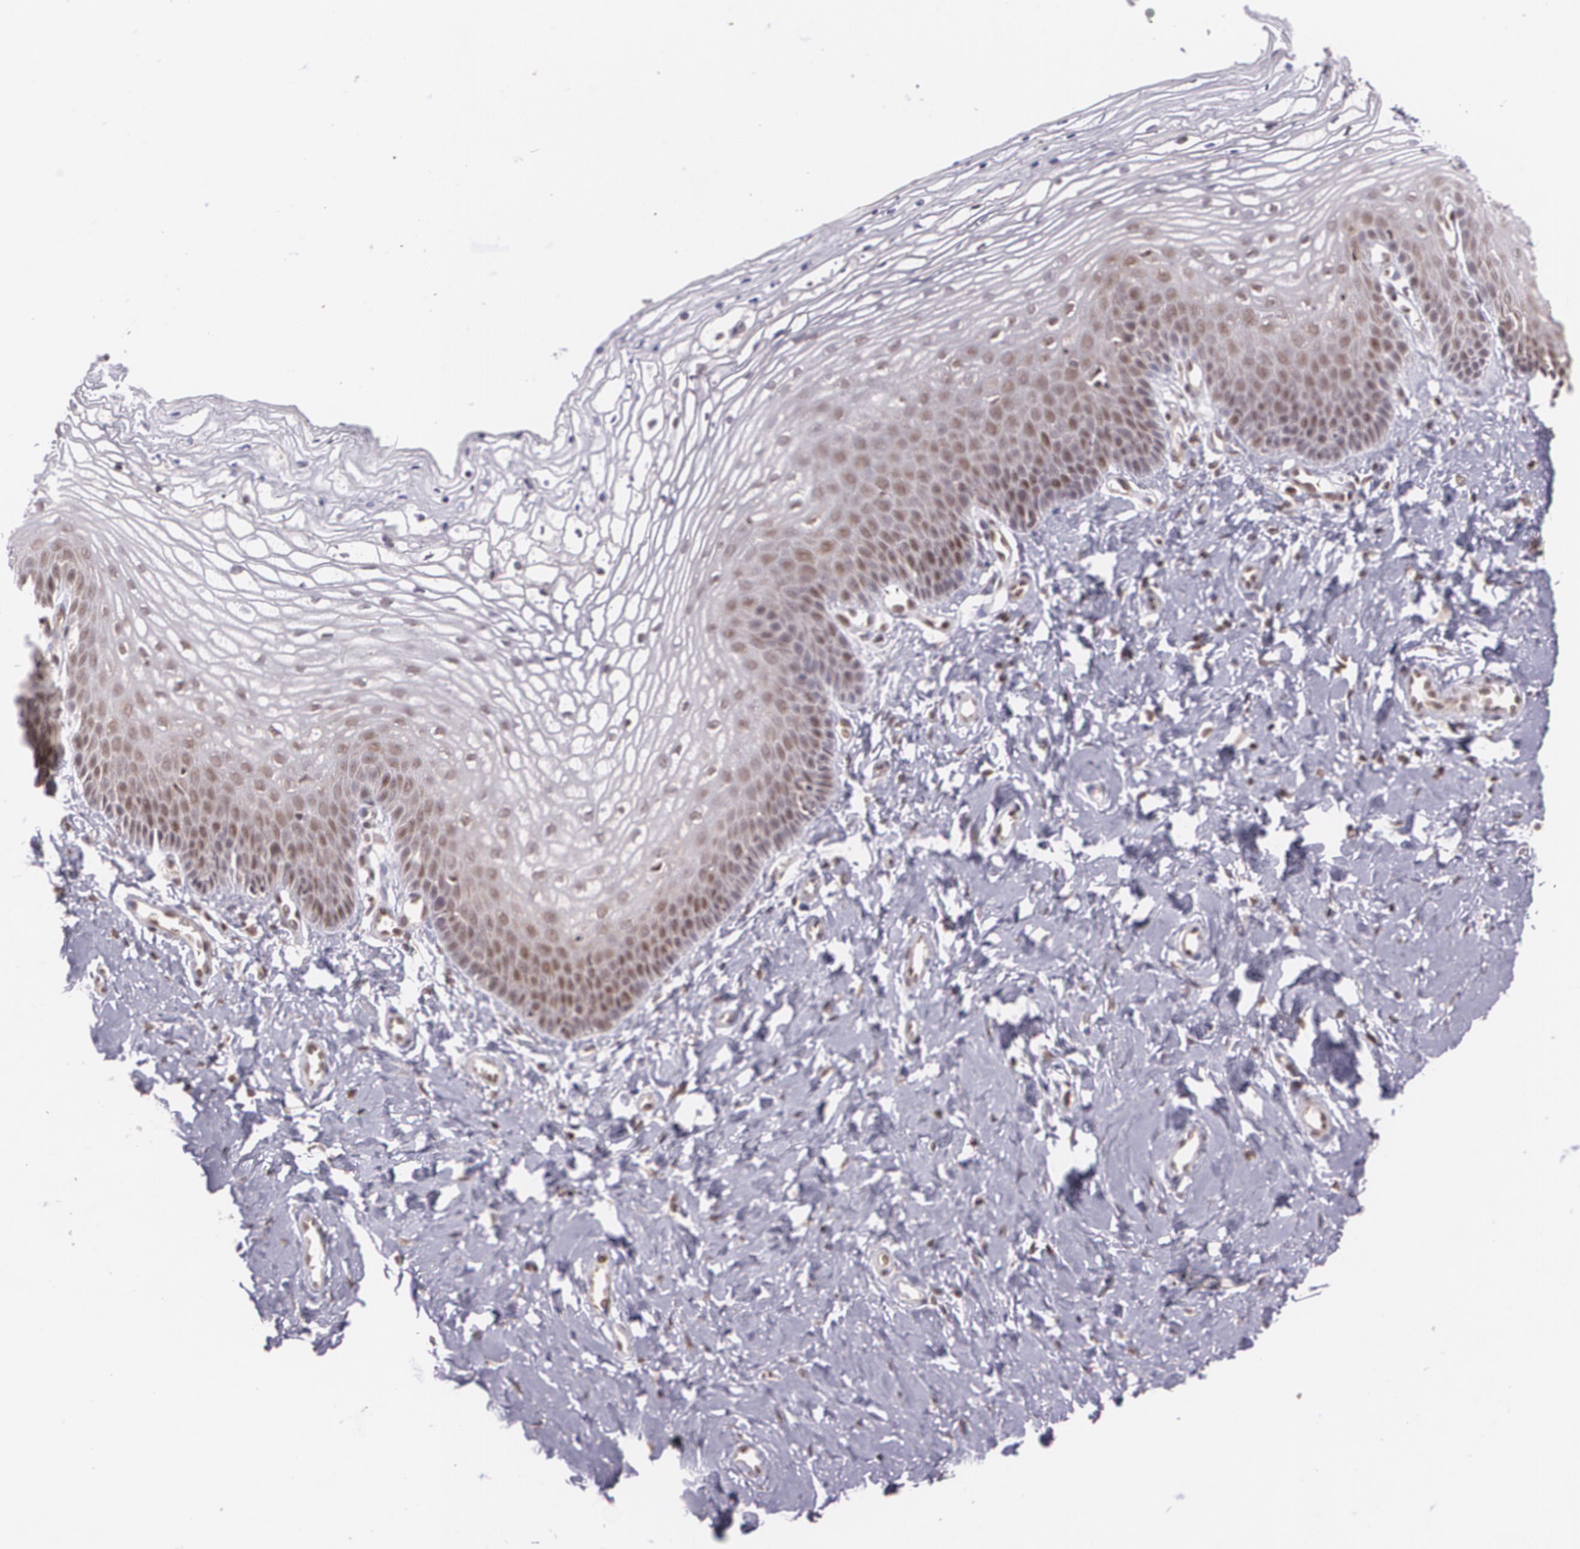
{"staining": {"intensity": "weak", "quantity": "<25%", "location": "nuclear"}, "tissue": "vagina", "cell_type": "Squamous epithelial cells", "image_type": "normal", "snomed": [{"axis": "morphology", "description": "Normal tissue, NOS"}, {"axis": "topography", "description": "Vagina"}], "caption": "A photomicrograph of vagina stained for a protein exhibits no brown staining in squamous epithelial cells.", "gene": "CUL2", "patient": {"sex": "female", "age": 68}}